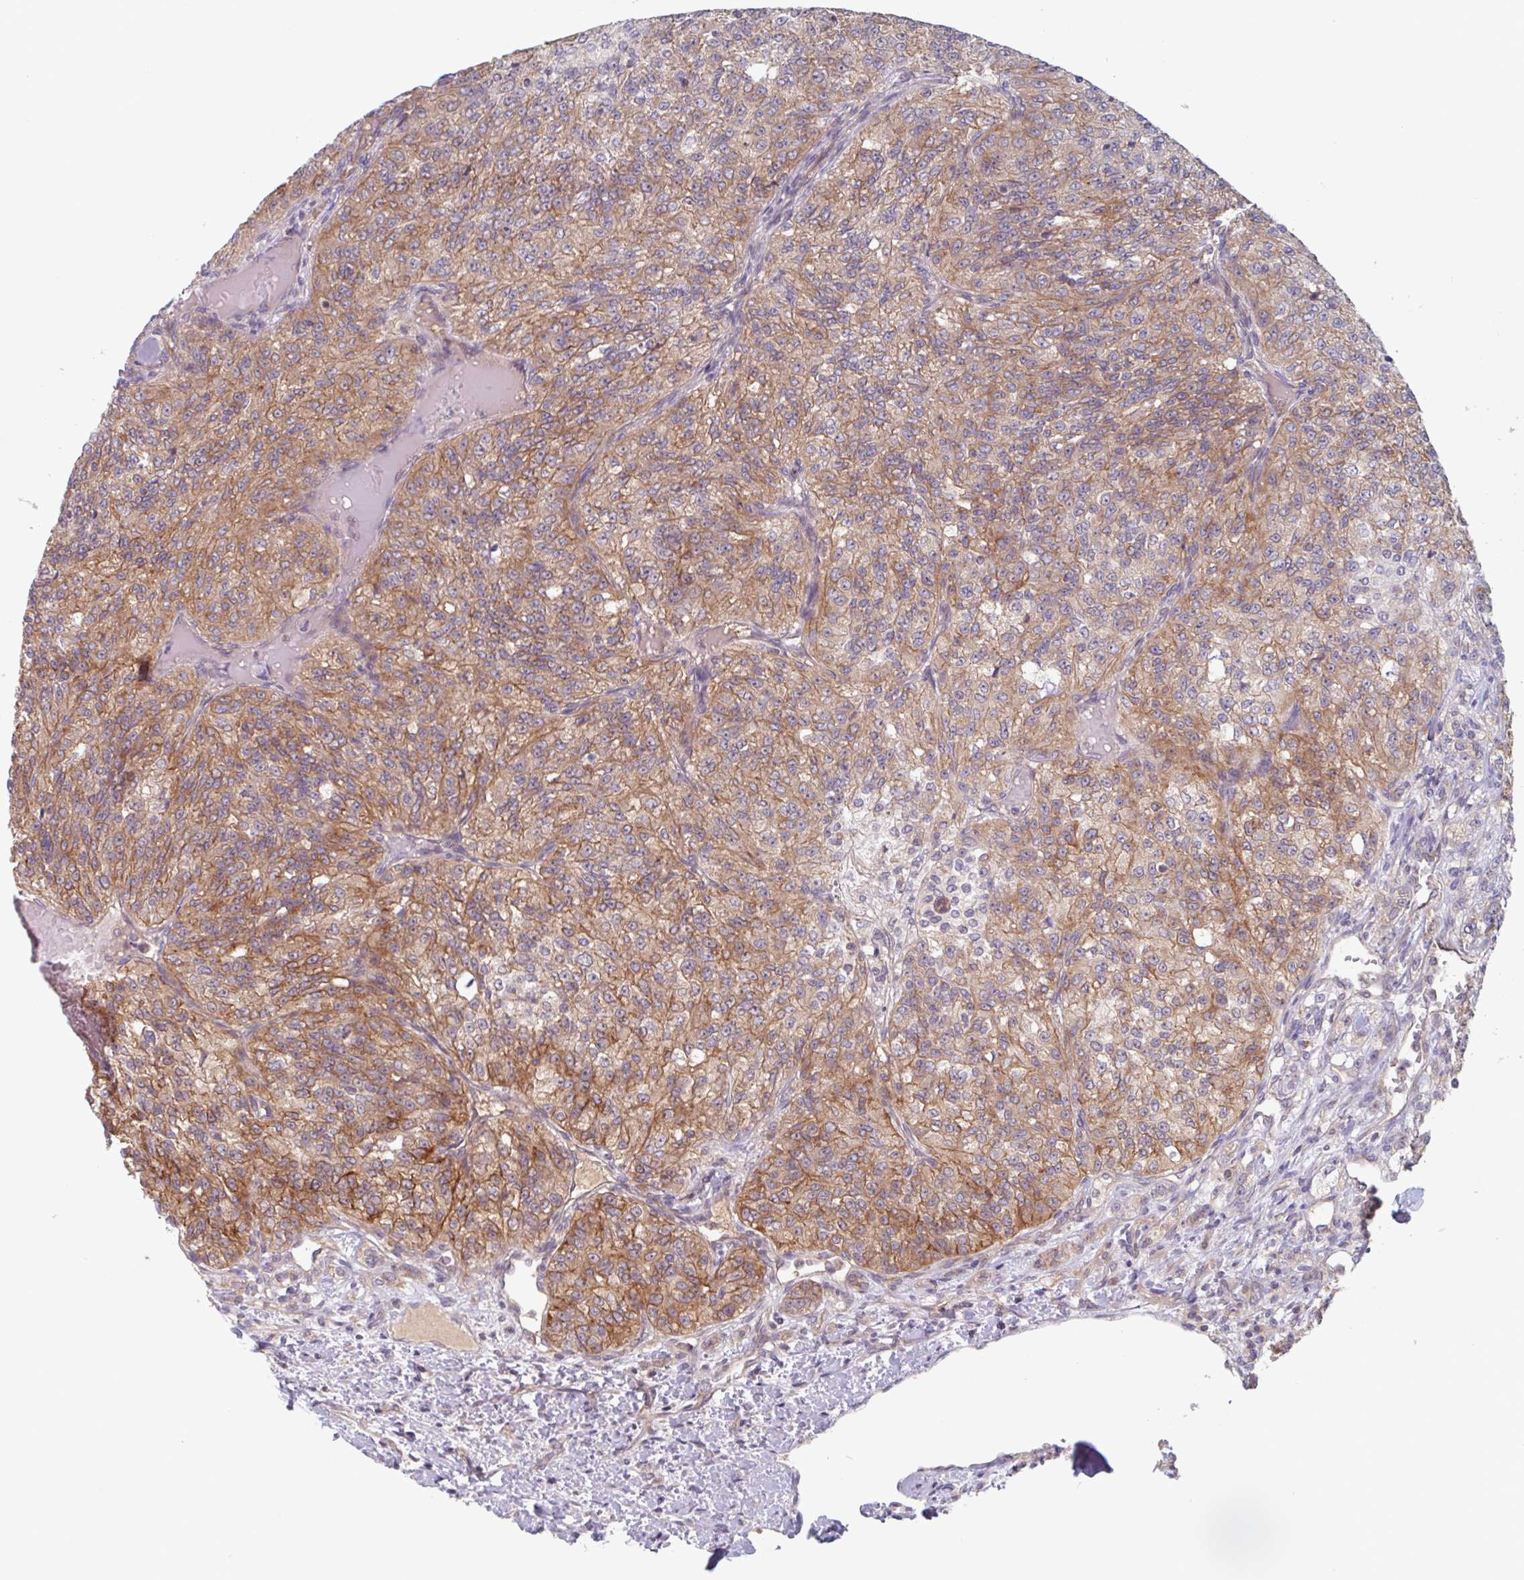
{"staining": {"intensity": "moderate", "quantity": ">75%", "location": "cytoplasmic/membranous"}, "tissue": "renal cancer", "cell_type": "Tumor cells", "image_type": "cancer", "snomed": [{"axis": "morphology", "description": "Adenocarcinoma, NOS"}, {"axis": "topography", "description": "Kidney"}], "caption": "Brown immunohistochemical staining in human renal adenocarcinoma reveals moderate cytoplasmic/membranous staining in approximately >75% of tumor cells.", "gene": "SURF1", "patient": {"sex": "female", "age": 63}}